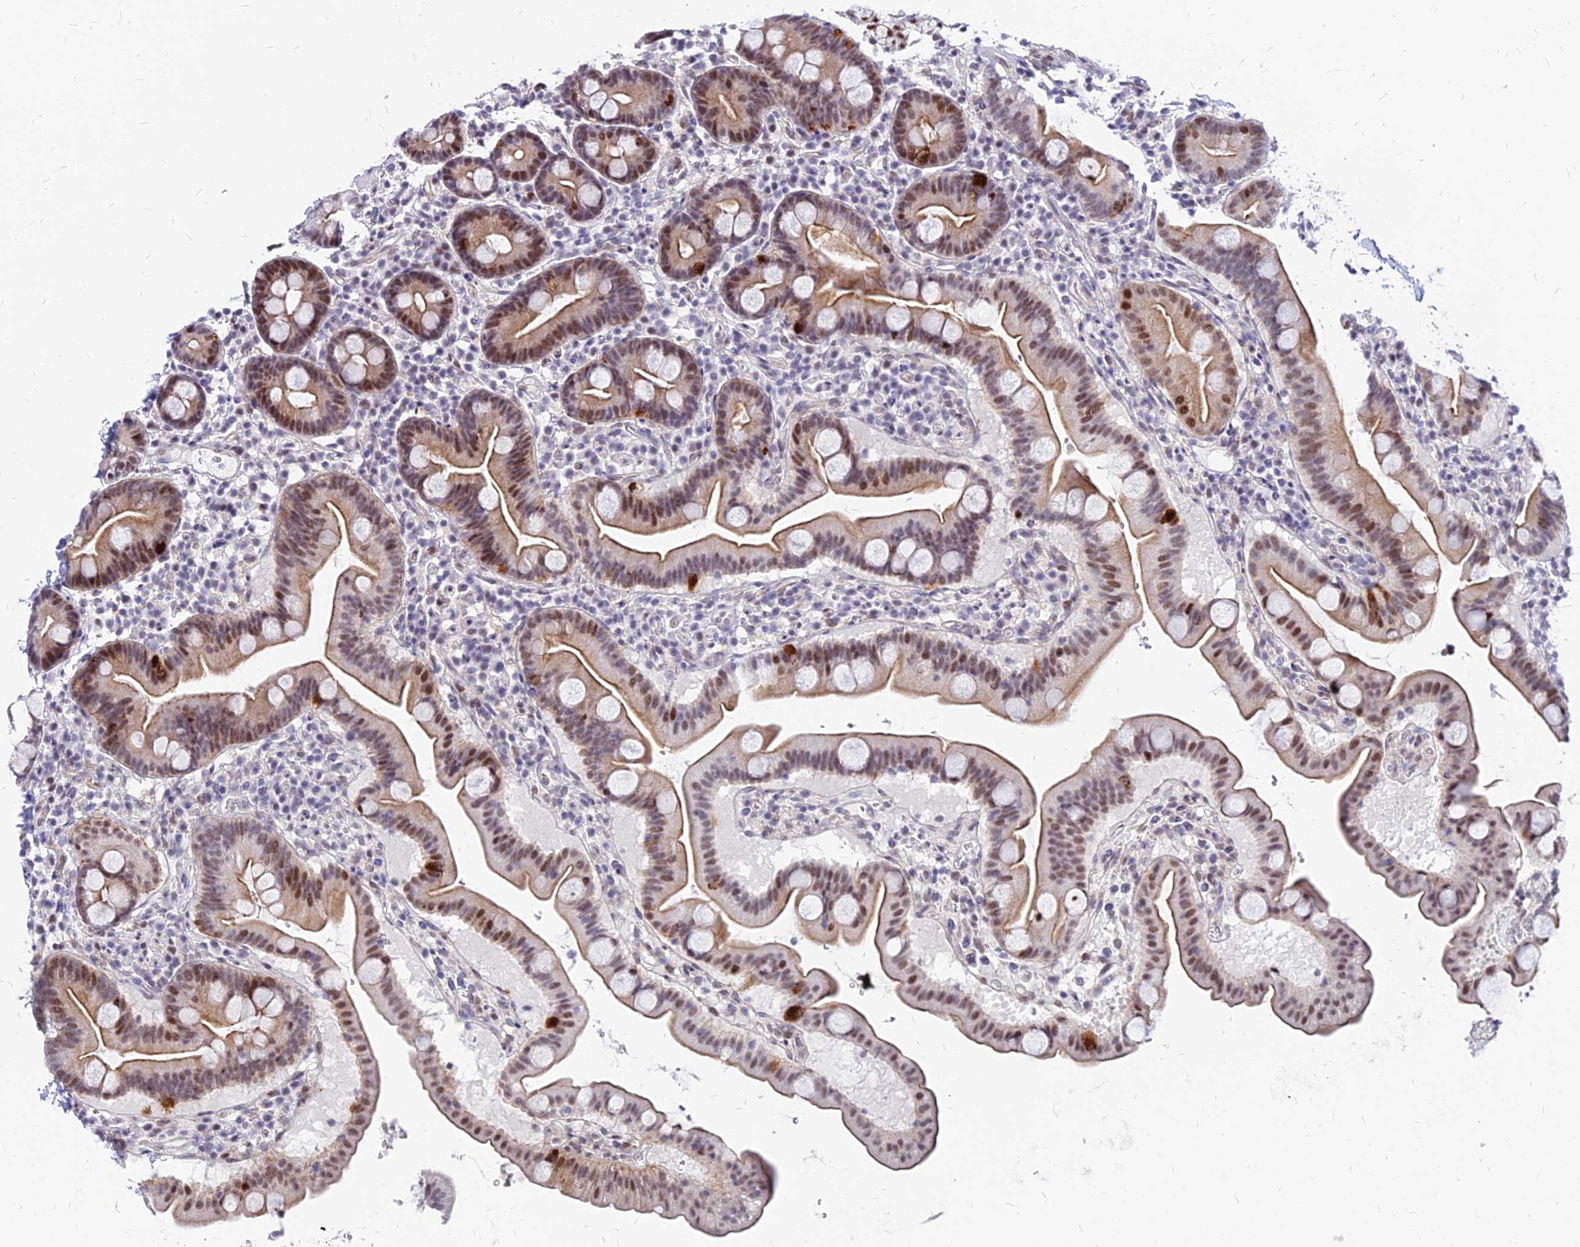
{"staining": {"intensity": "moderate", "quantity": "25%-75%", "location": "nuclear"}, "tissue": "duodenum", "cell_type": "Glandular cells", "image_type": "normal", "snomed": [{"axis": "morphology", "description": "Normal tissue, NOS"}, {"axis": "topography", "description": "Duodenum"}], "caption": "Immunohistochemistry of benign human duodenum displays medium levels of moderate nuclear positivity in about 25%-75% of glandular cells. (DAB (3,3'-diaminobenzidine) = brown stain, brightfield microscopy at high magnification).", "gene": "FDX2", "patient": {"sex": "male", "age": 54}}